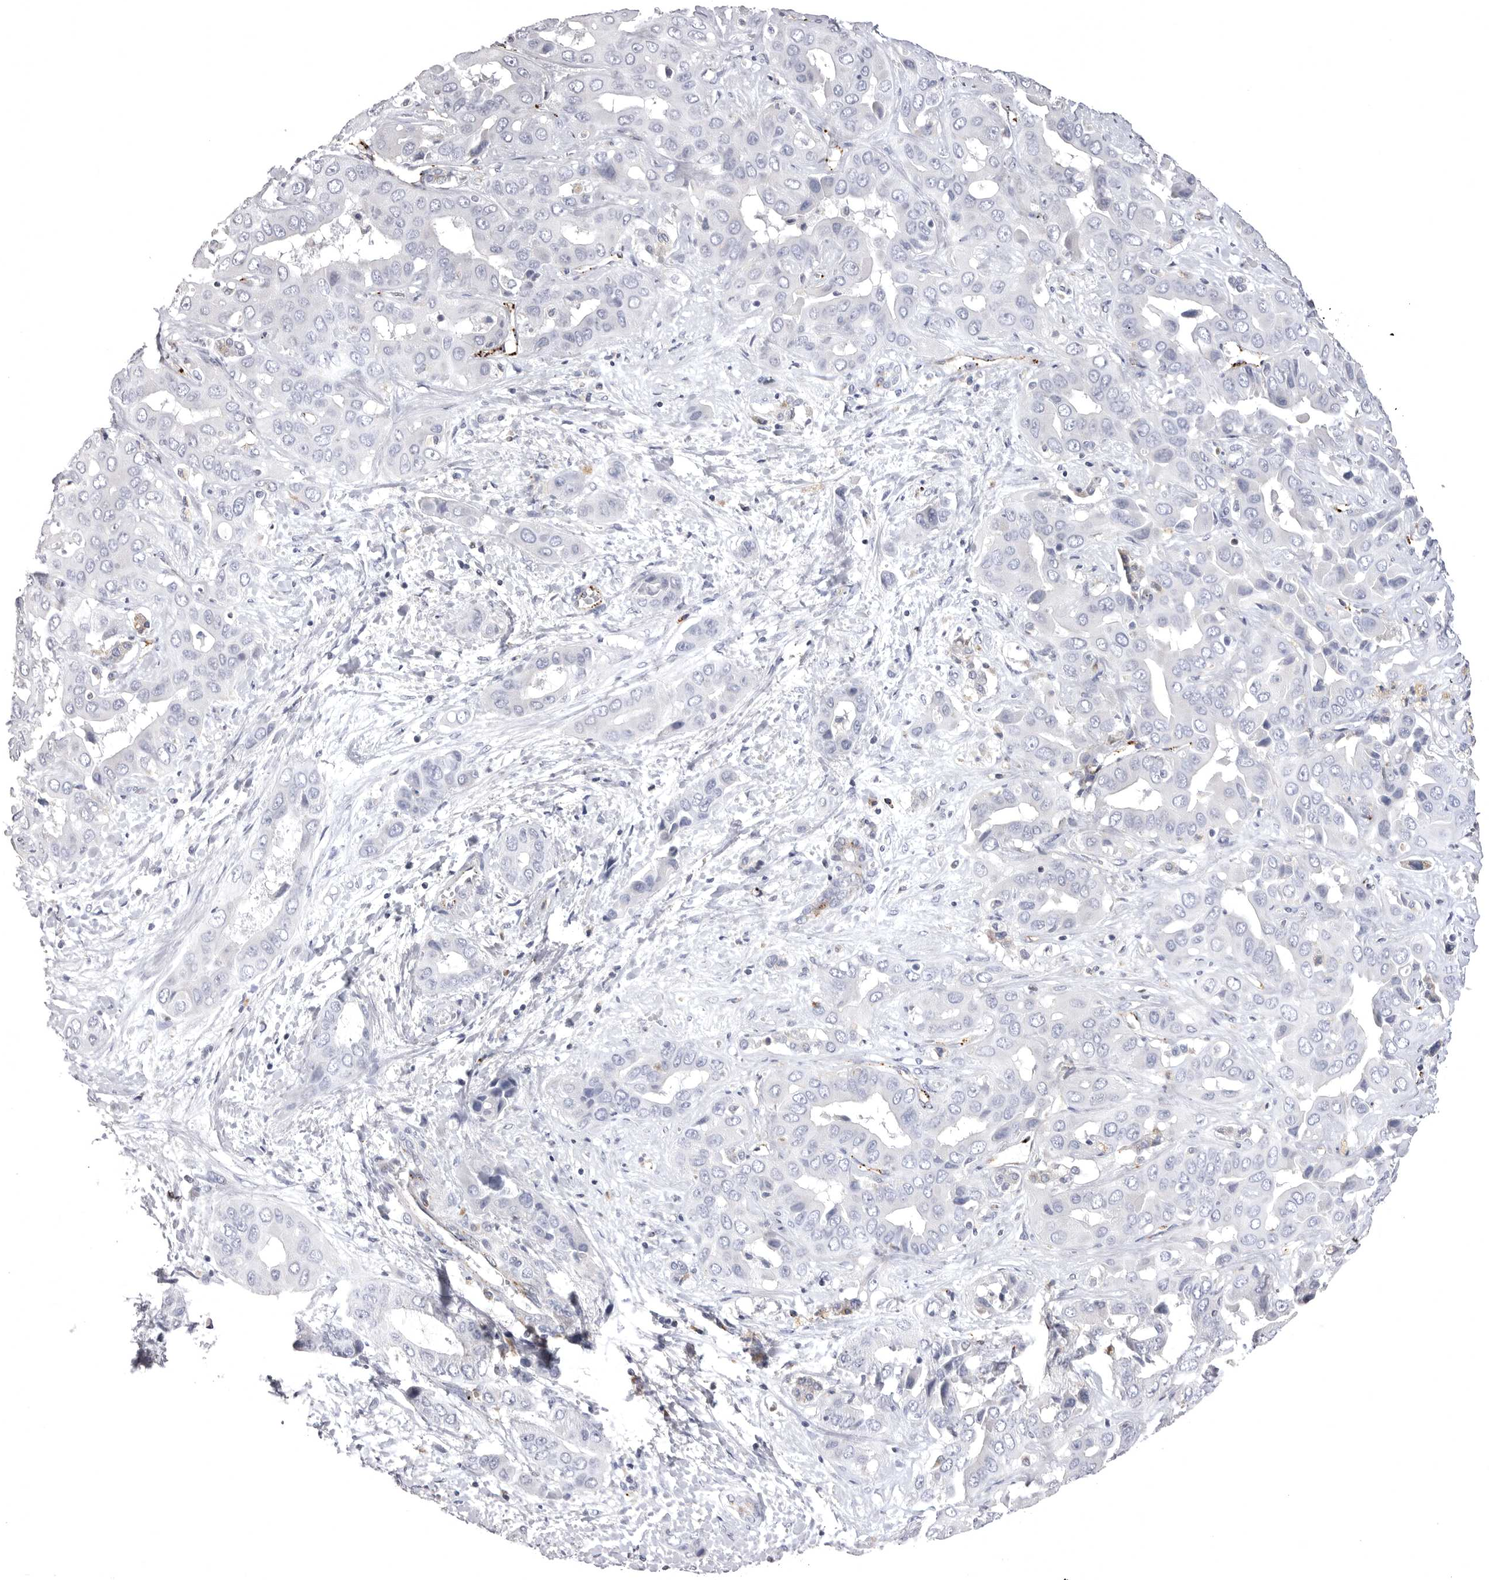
{"staining": {"intensity": "negative", "quantity": "none", "location": "none"}, "tissue": "liver cancer", "cell_type": "Tumor cells", "image_type": "cancer", "snomed": [{"axis": "morphology", "description": "Cholangiocarcinoma"}, {"axis": "topography", "description": "Liver"}], "caption": "A micrograph of liver cancer (cholangiocarcinoma) stained for a protein displays no brown staining in tumor cells. (DAB (3,3'-diaminobenzidine) immunohistochemistry (IHC) with hematoxylin counter stain).", "gene": "PSPN", "patient": {"sex": "female", "age": 52}}